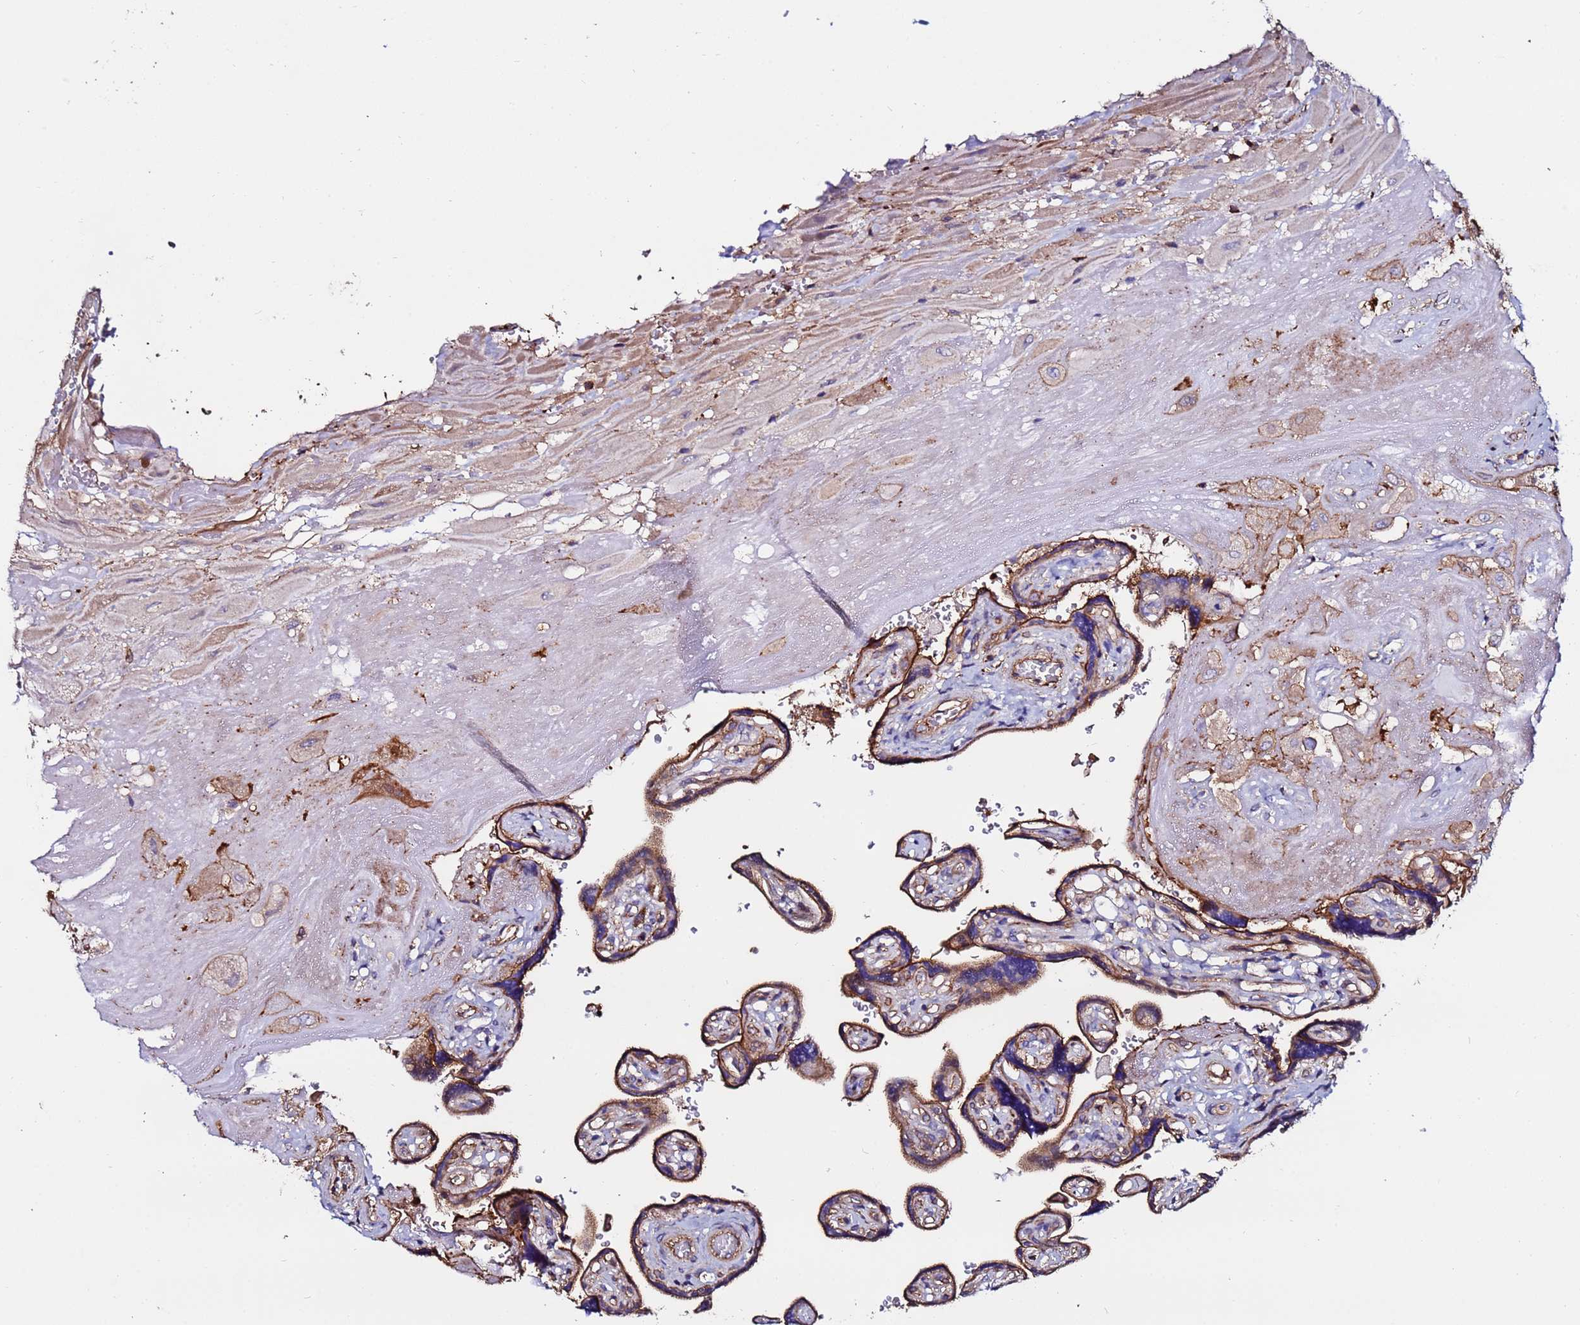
{"staining": {"intensity": "moderate", "quantity": "<25%", "location": "cytoplasmic/membranous"}, "tissue": "placenta", "cell_type": "Decidual cells", "image_type": "normal", "snomed": [{"axis": "morphology", "description": "Normal tissue, NOS"}, {"axis": "topography", "description": "Placenta"}], "caption": "Protein staining of normal placenta displays moderate cytoplasmic/membranous positivity in approximately <25% of decidual cells. The protein of interest is shown in brown color, while the nuclei are stained blue.", "gene": "POTEE", "patient": {"sex": "female", "age": 32}}